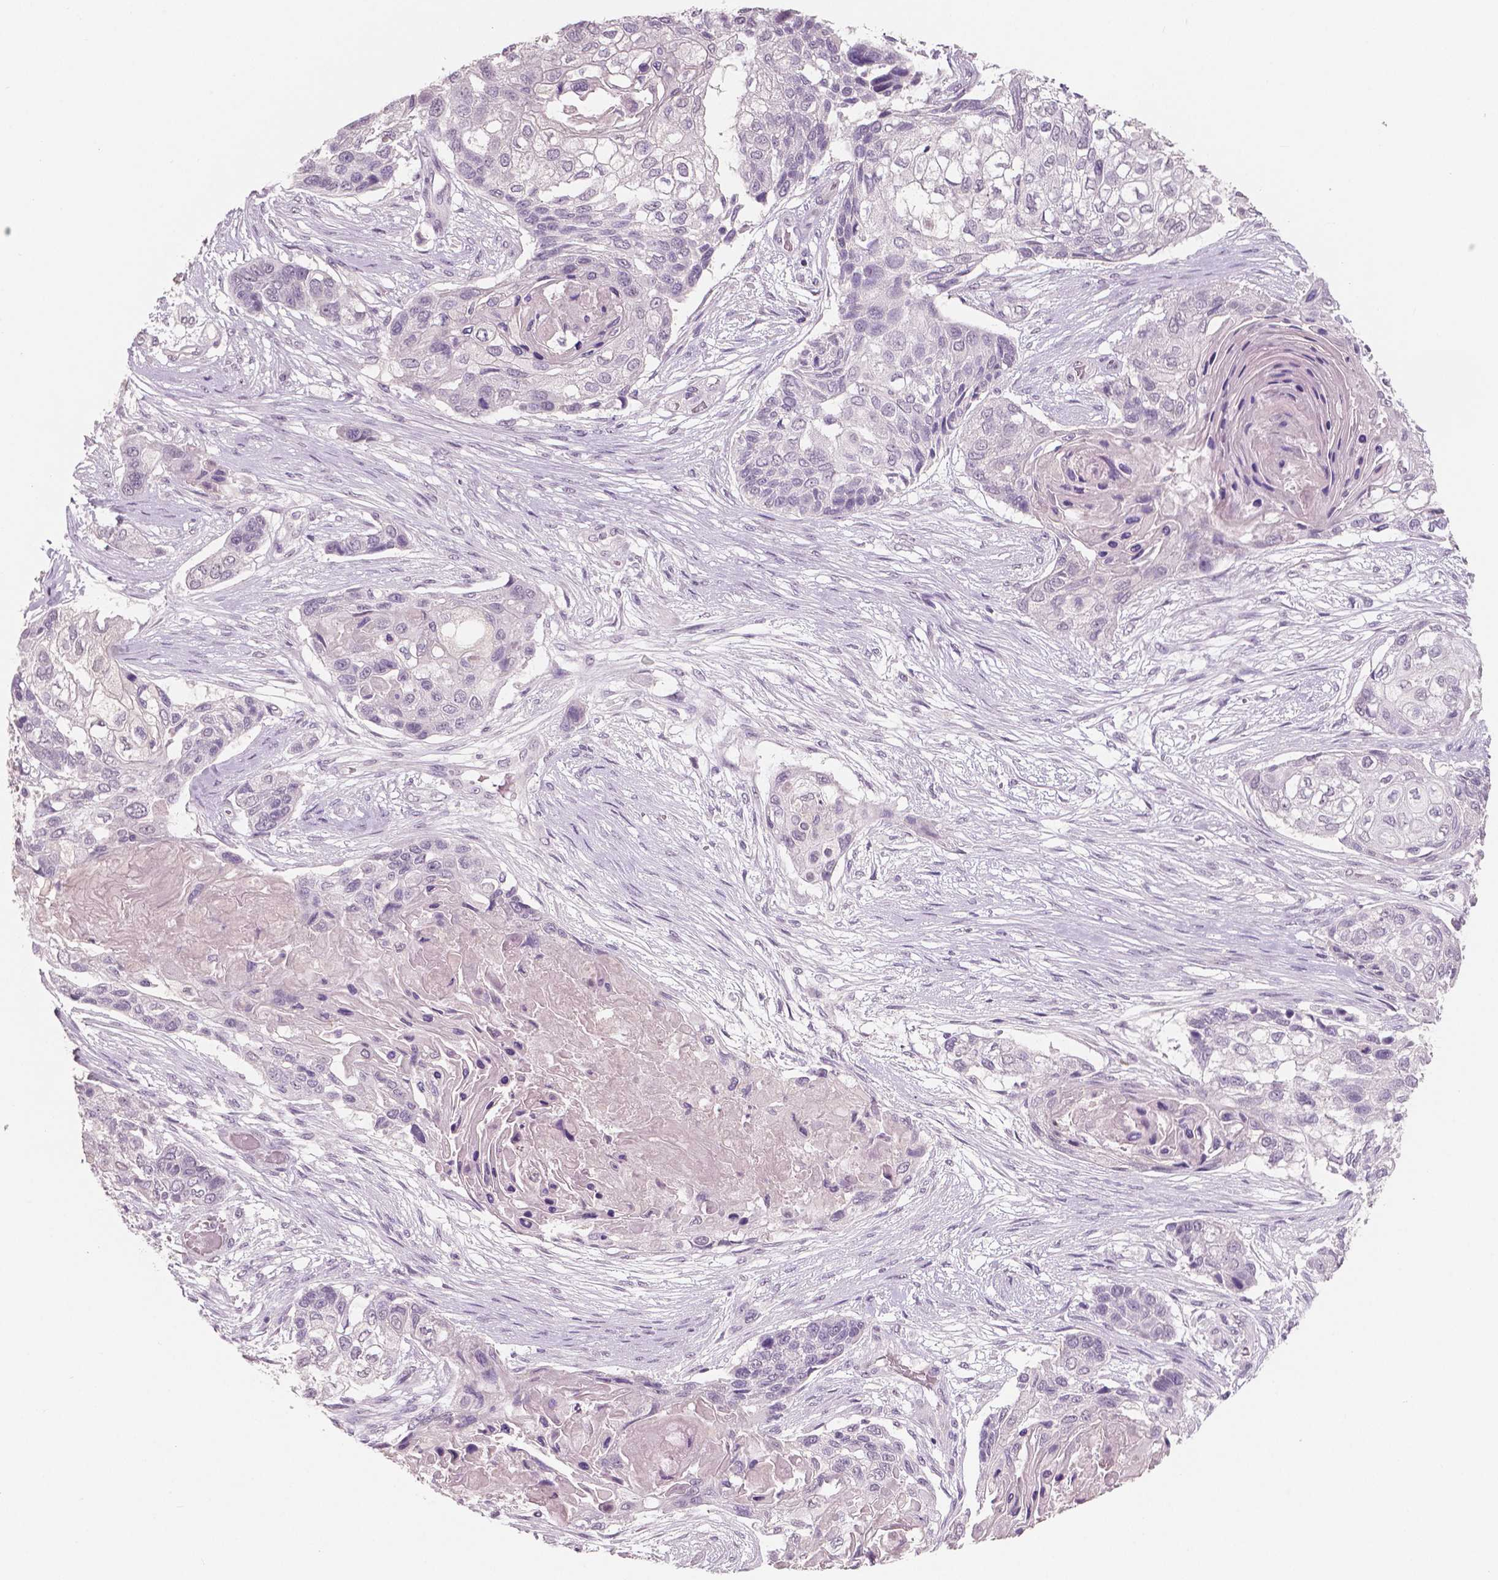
{"staining": {"intensity": "negative", "quantity": "none", "location": "none"}, "tissue": "lung cancer", "cell_type": "Tumor cells", "image_type": "cancer", "snomed": [{"axis": "morphology", "description": "Squamous cell carcinoma, NOS"}, {"axis": "topography", "description": "Lung"}], "caption": "High power microscopy photomicrograph of an immunohistochemistry (IHC) histopathology image of lung cancer (squamous cell carcinoma), revealing no significant staining in tumor cells.", "gene": "NECAB1", "patient": {"sex": "male", "age": 69}}